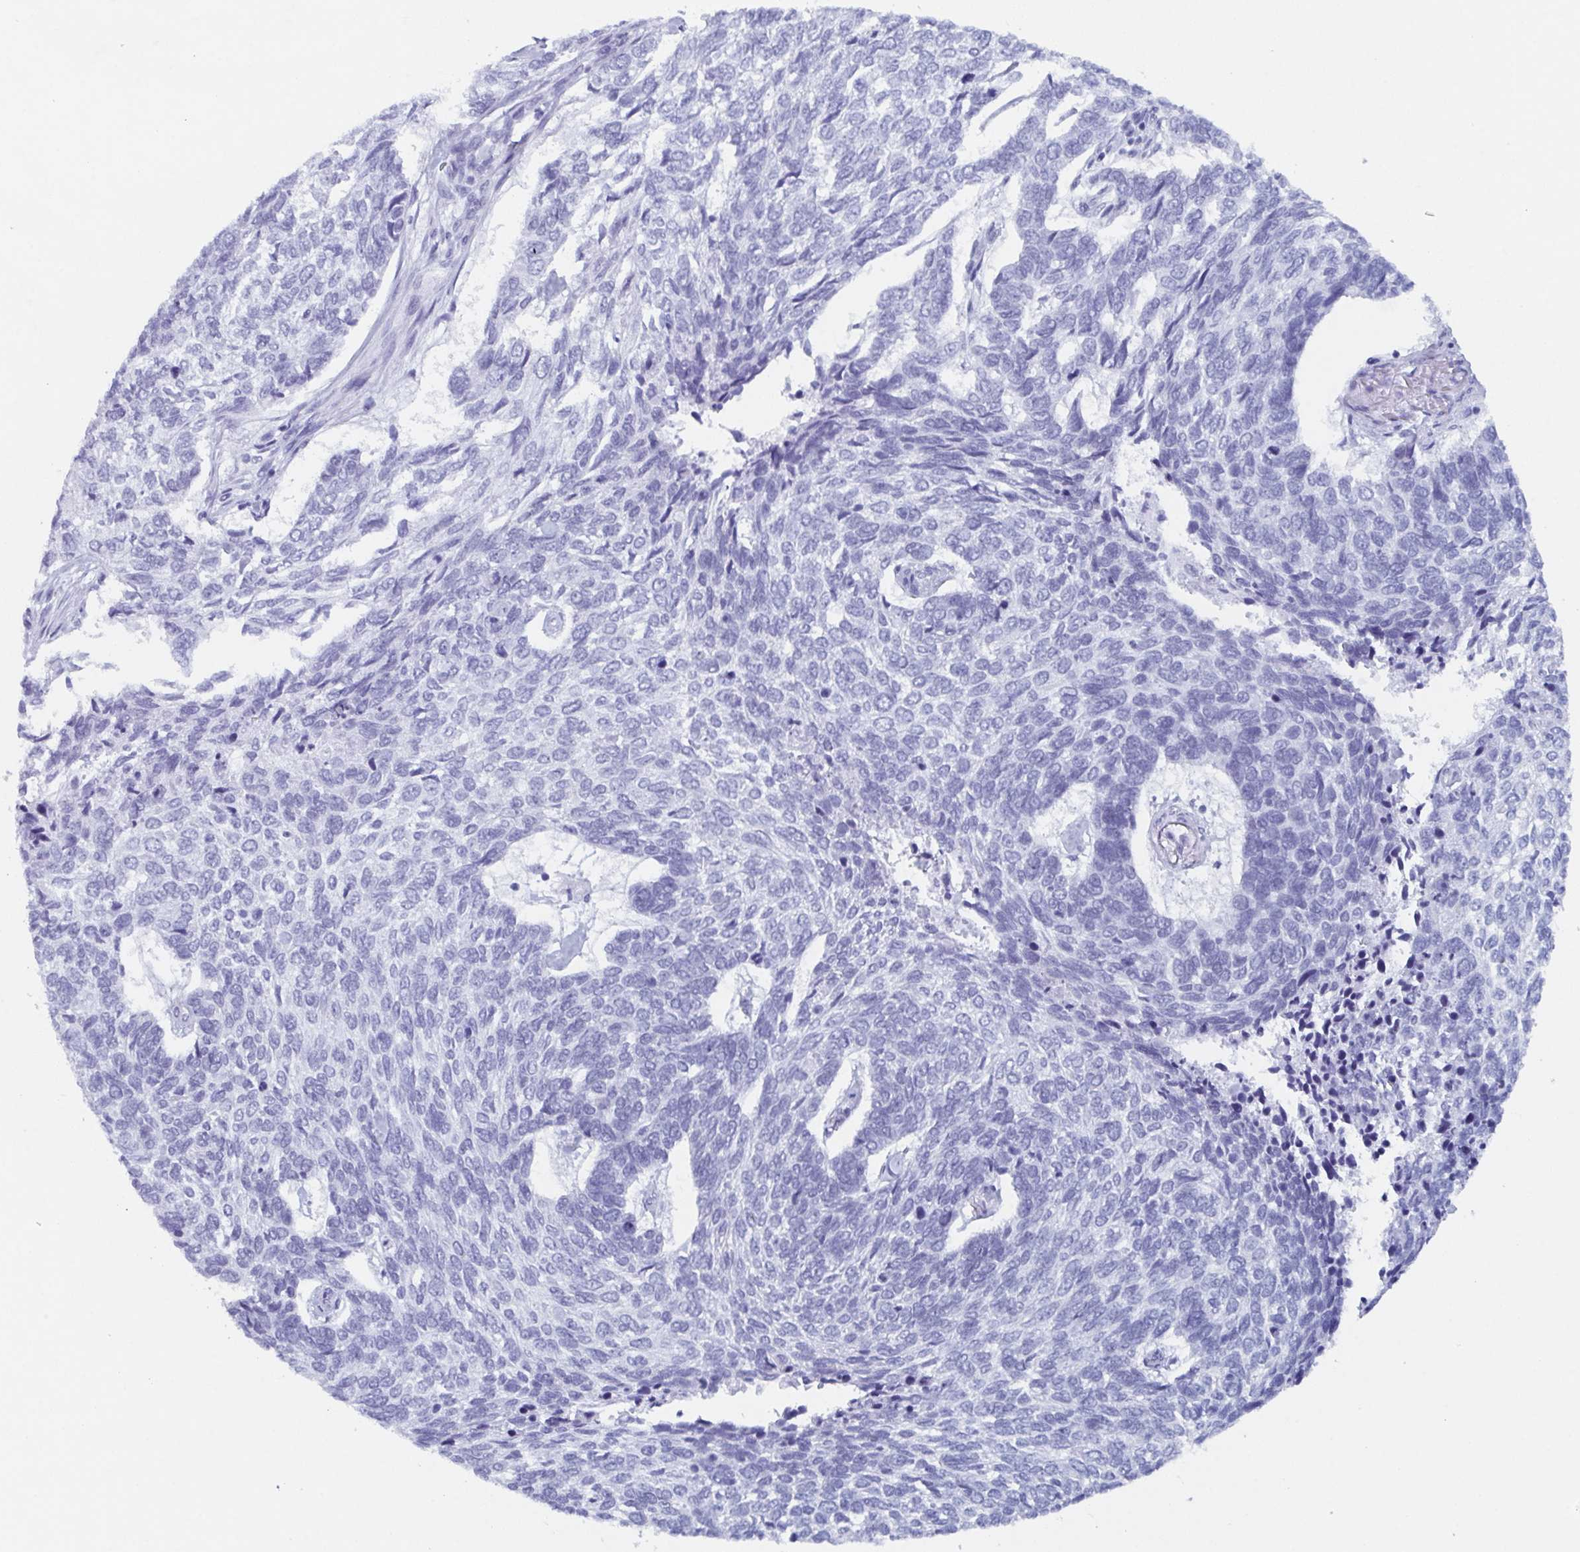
{"staining": {"intensity": "negative", "quantity": "none", "location": "none"}, "tissue": "skin cancer", "cell_type": "Tumor cells", "image_type": "cancer", "snomed": [{"axis": "morphology", "description": "Basal cell carcinoma"}, {"axis": "topography", "description": "Skin"}], "caption": "Skin cancer was stained to show a protein in brown. There is no significant expression in tumor cells.", "gene": "ZFP64", "patient": {"sex": "female", "age": 65}}